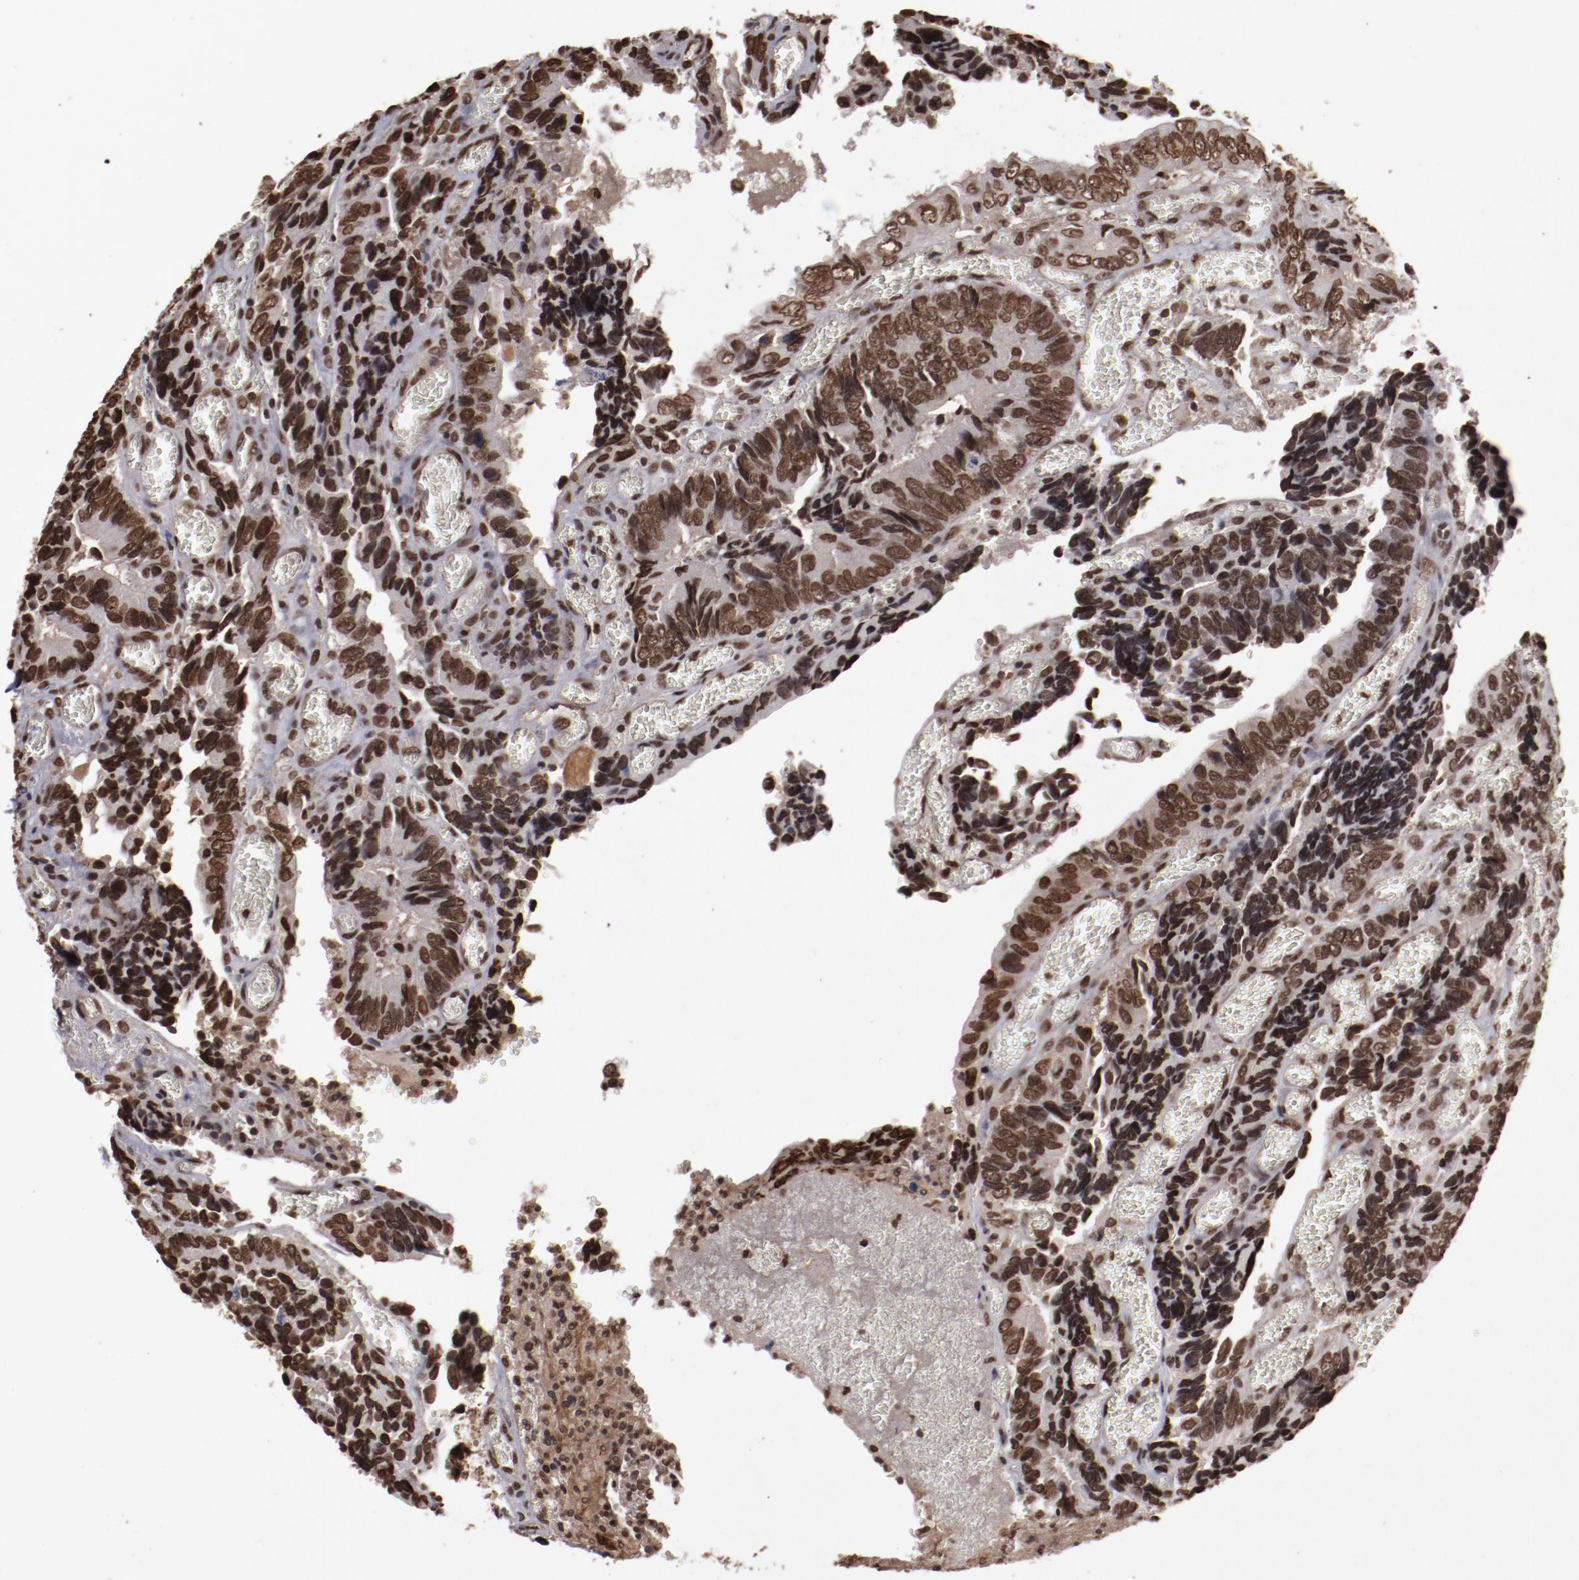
{"staining": {"intensity": "strong", "quantity": ">75%", "location": "nuclear"}, "tissue": "colorectal cancer", "cell_type": "Tumor cells", "image_type": "cancer", "snomed": [{"axis": "morphology", "description": "Adenocarcinoma, NOS"}, {"axis": "topography", "description": "Colon"}], "caption": "A brown stain highlights strong nuclear staining of a protein in human colorectal adenocarcinoma tumor cells.", "gene": "AKT1", "patient": {"sex": "male", "age": 72}}